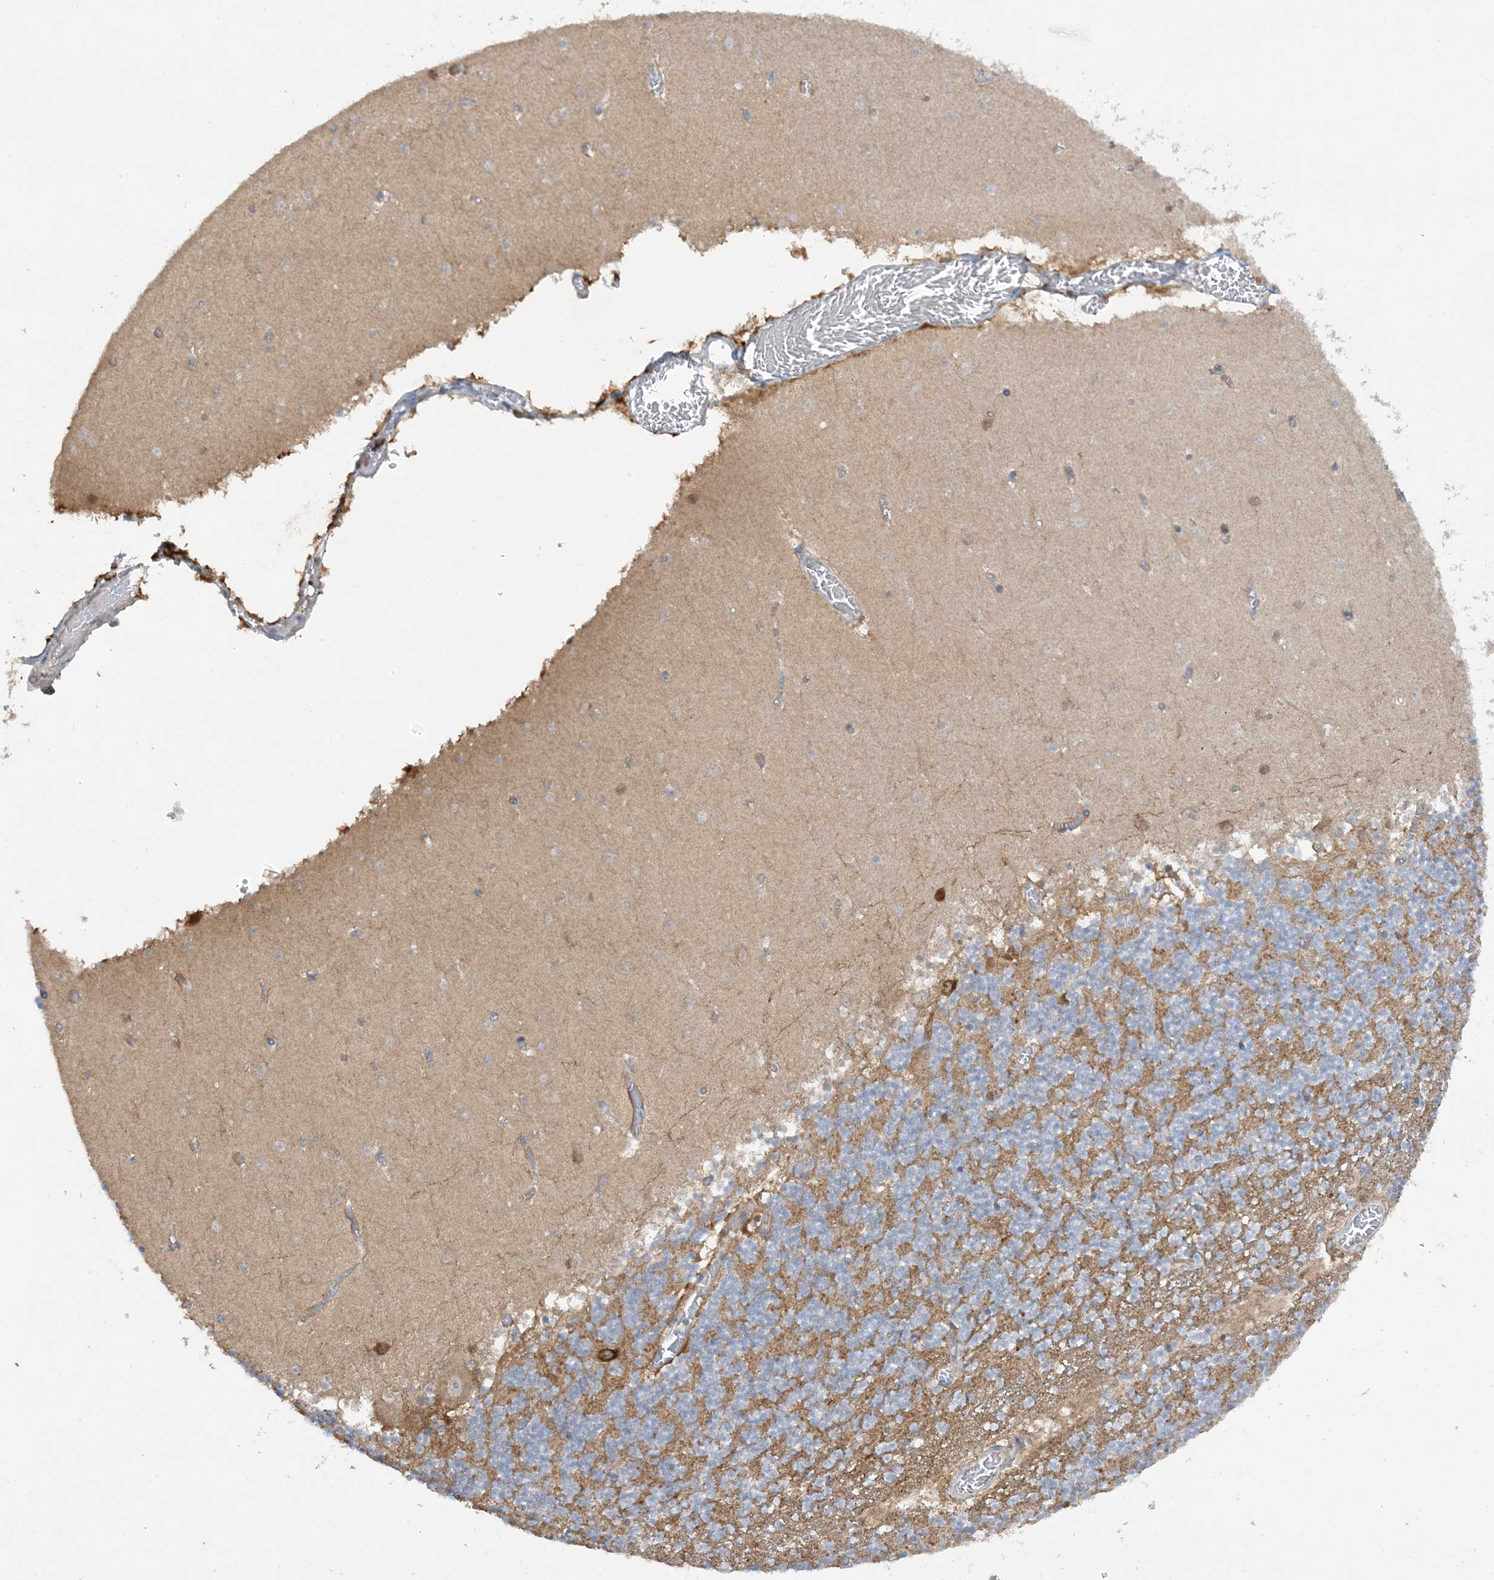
{"staining": {"intensity": "moderate", "quantity": "25%-75%", "location": "cytoplasmic/membranous"}, "tissue": "cerebellum", "cell_type": "Cells in granular layer", "image_type": "normal", "snomed": [{"axis": "morphology", "description": "Normal tissue, NOS"}, {"axis": "topography", "description": "Cerebellum"}], "caption": "Cells in granular layer exhibit medium levels of moderate cytoplasmic/membranous expression in approximately 25%-75% of cells in unremarkable human cerebellum. The protein of interest is shown in brown color, while the nuclei are stained blue.", "gene": "PHACTR2", "patient": {"sex": "female", "age": 28}}